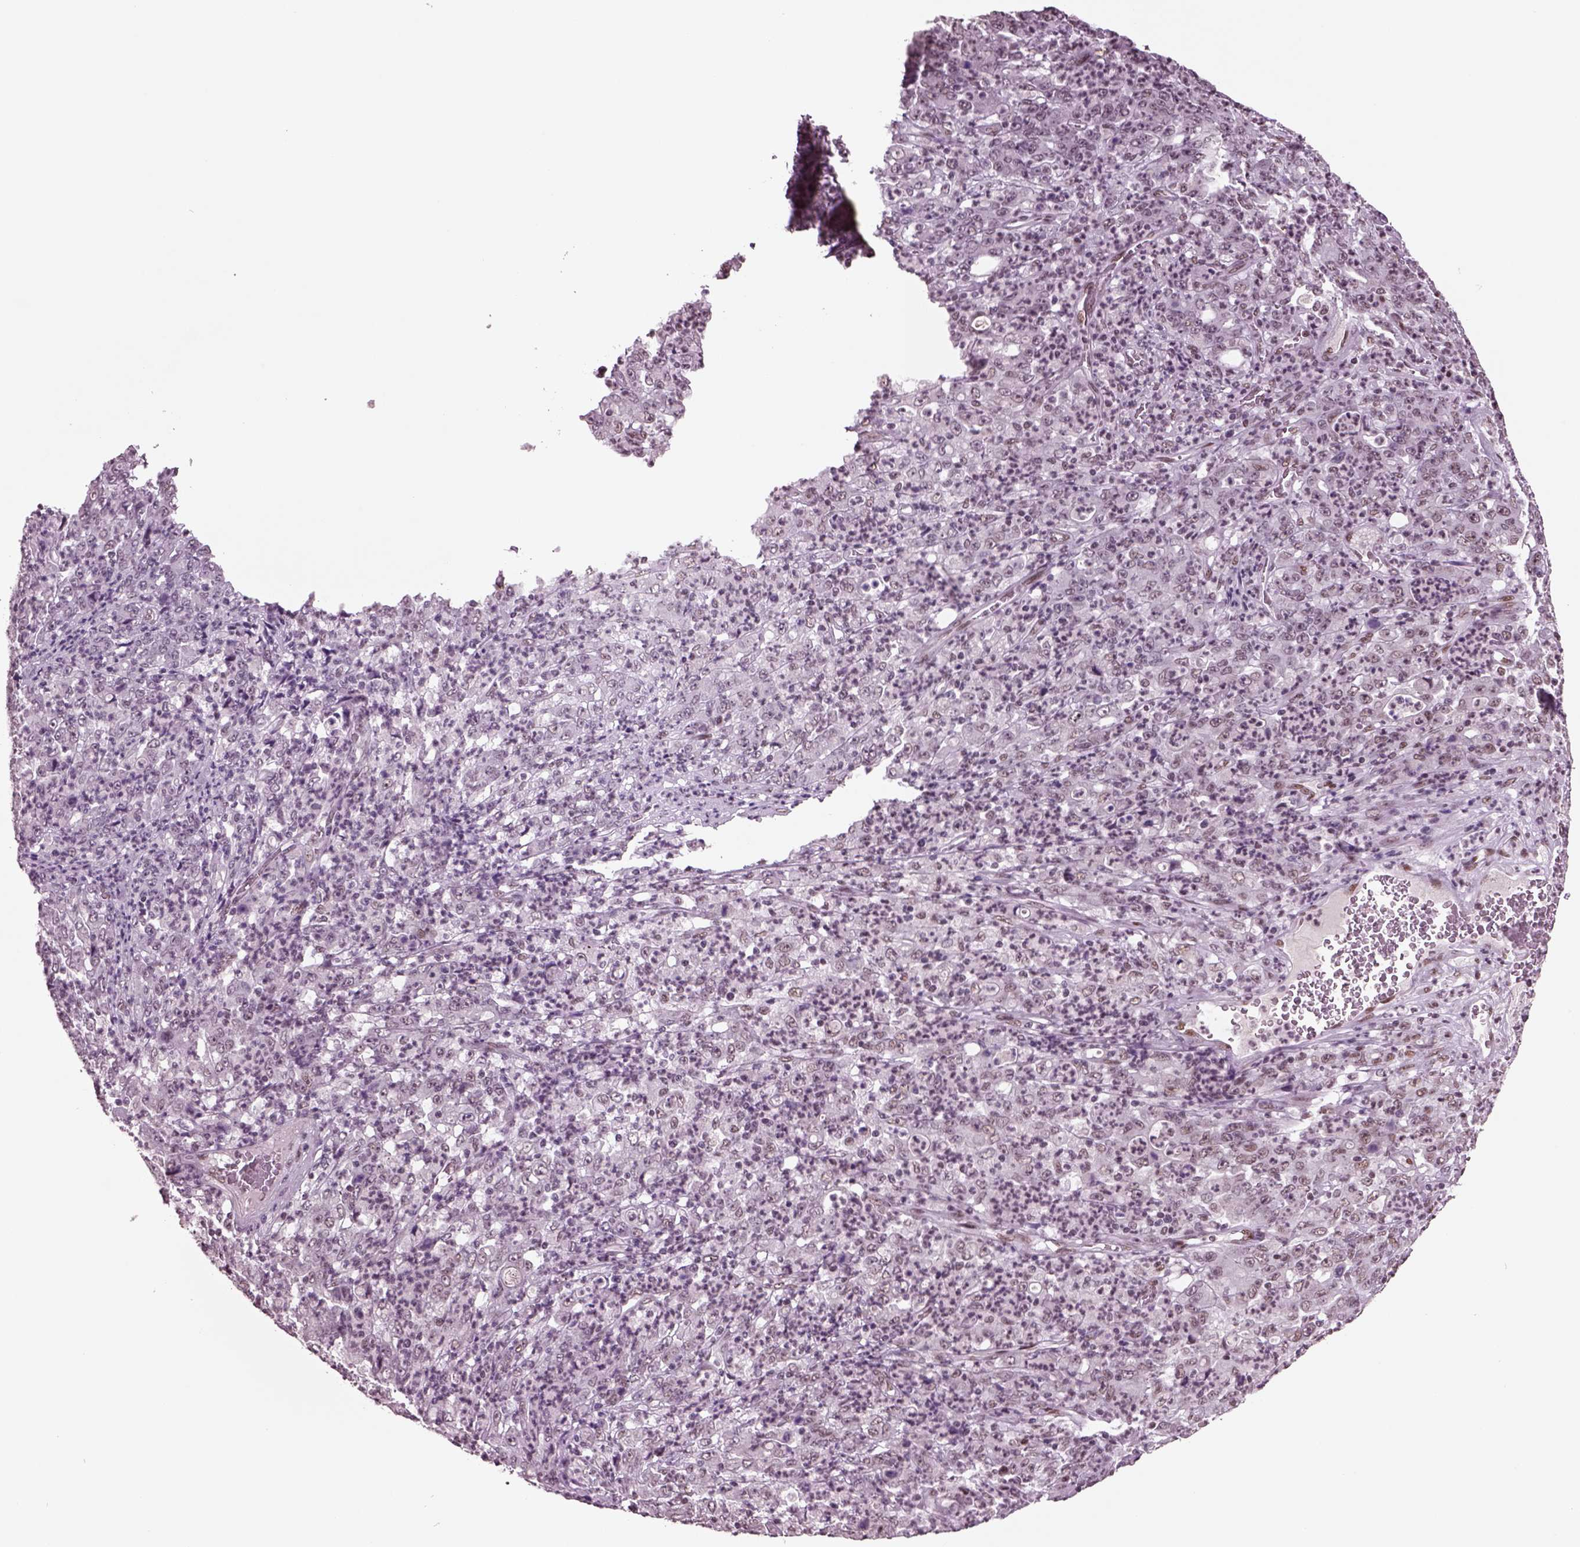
{"staining": {"intensity": "negative", "quantity": "none", "location": "none"}, "tissue": "stomach cancer", "cell_type": "Tumor cells", "image_type": "cancer", "snomed": [{"axis": "morphology", "description": "Adenocarcinoma, NOS"}, {"axis": "topography", "description": "Stomach, lower"}], "caption": "An immunohistochemistry photomicrograph of stomach cancer (adenocarcinoma) is shown. There is no staining in tumor cells of stomach cancer (adenocarcinoma).", "gene": "SEPHS1", "patient": {"sex": "female", "age": 71}}